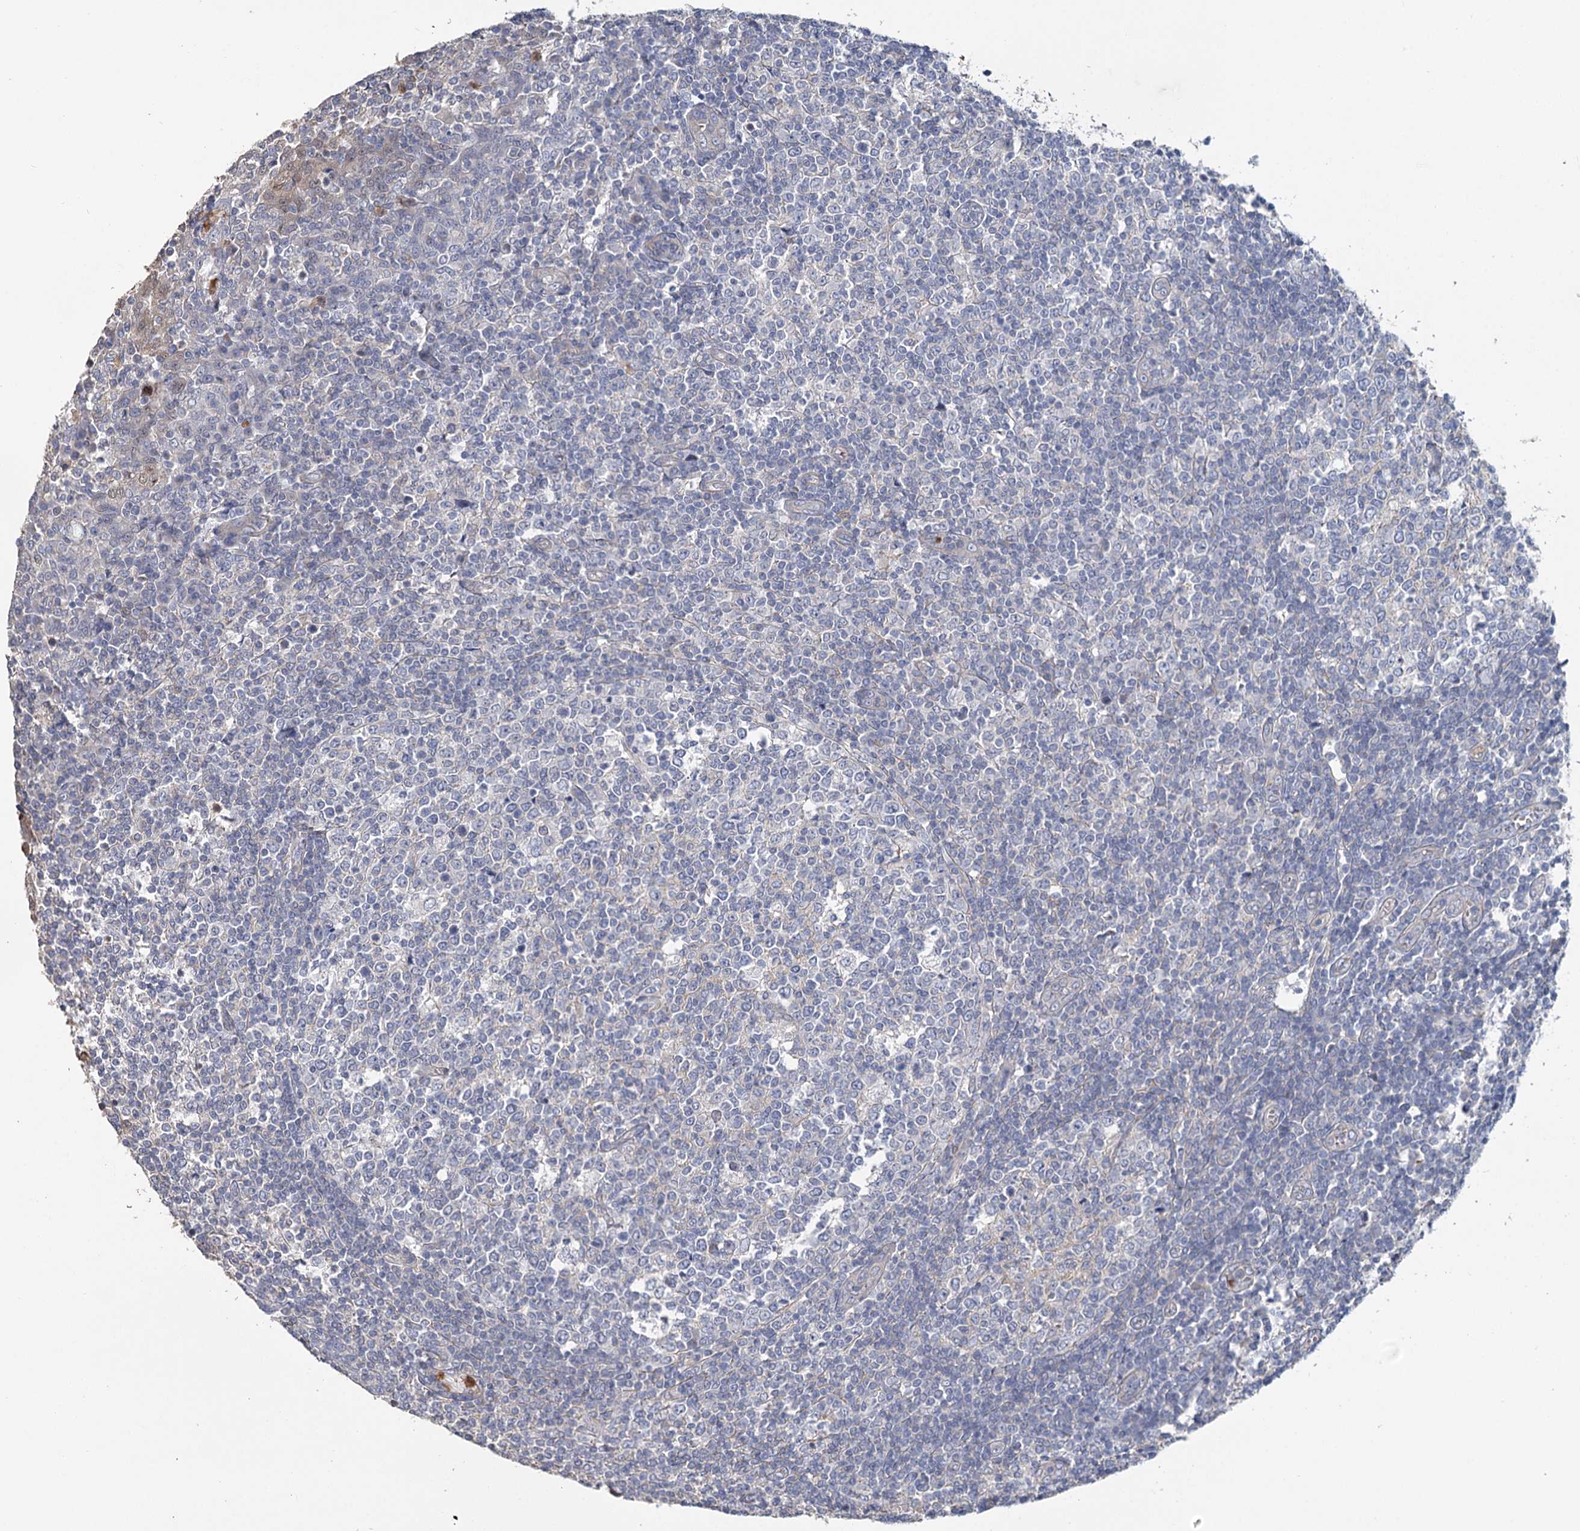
{"staining": {"intensity": "negative", "quantity": "none", "location": "none"}, "tissue": "tonsil", "cell_type": "Germinal center cells", "image_type": "normal", "snomed": [{"axis": "morphology", "description": "Normal tissue, NOS"}, {"axis": "topography", "description": "Tonsil"}], "caption": "The histopathology image reveals no staining of germinal center cells in unremarkable tonsil.", "gene": "EPB41L5", "patient": {"sex": "female", "age": 19}}